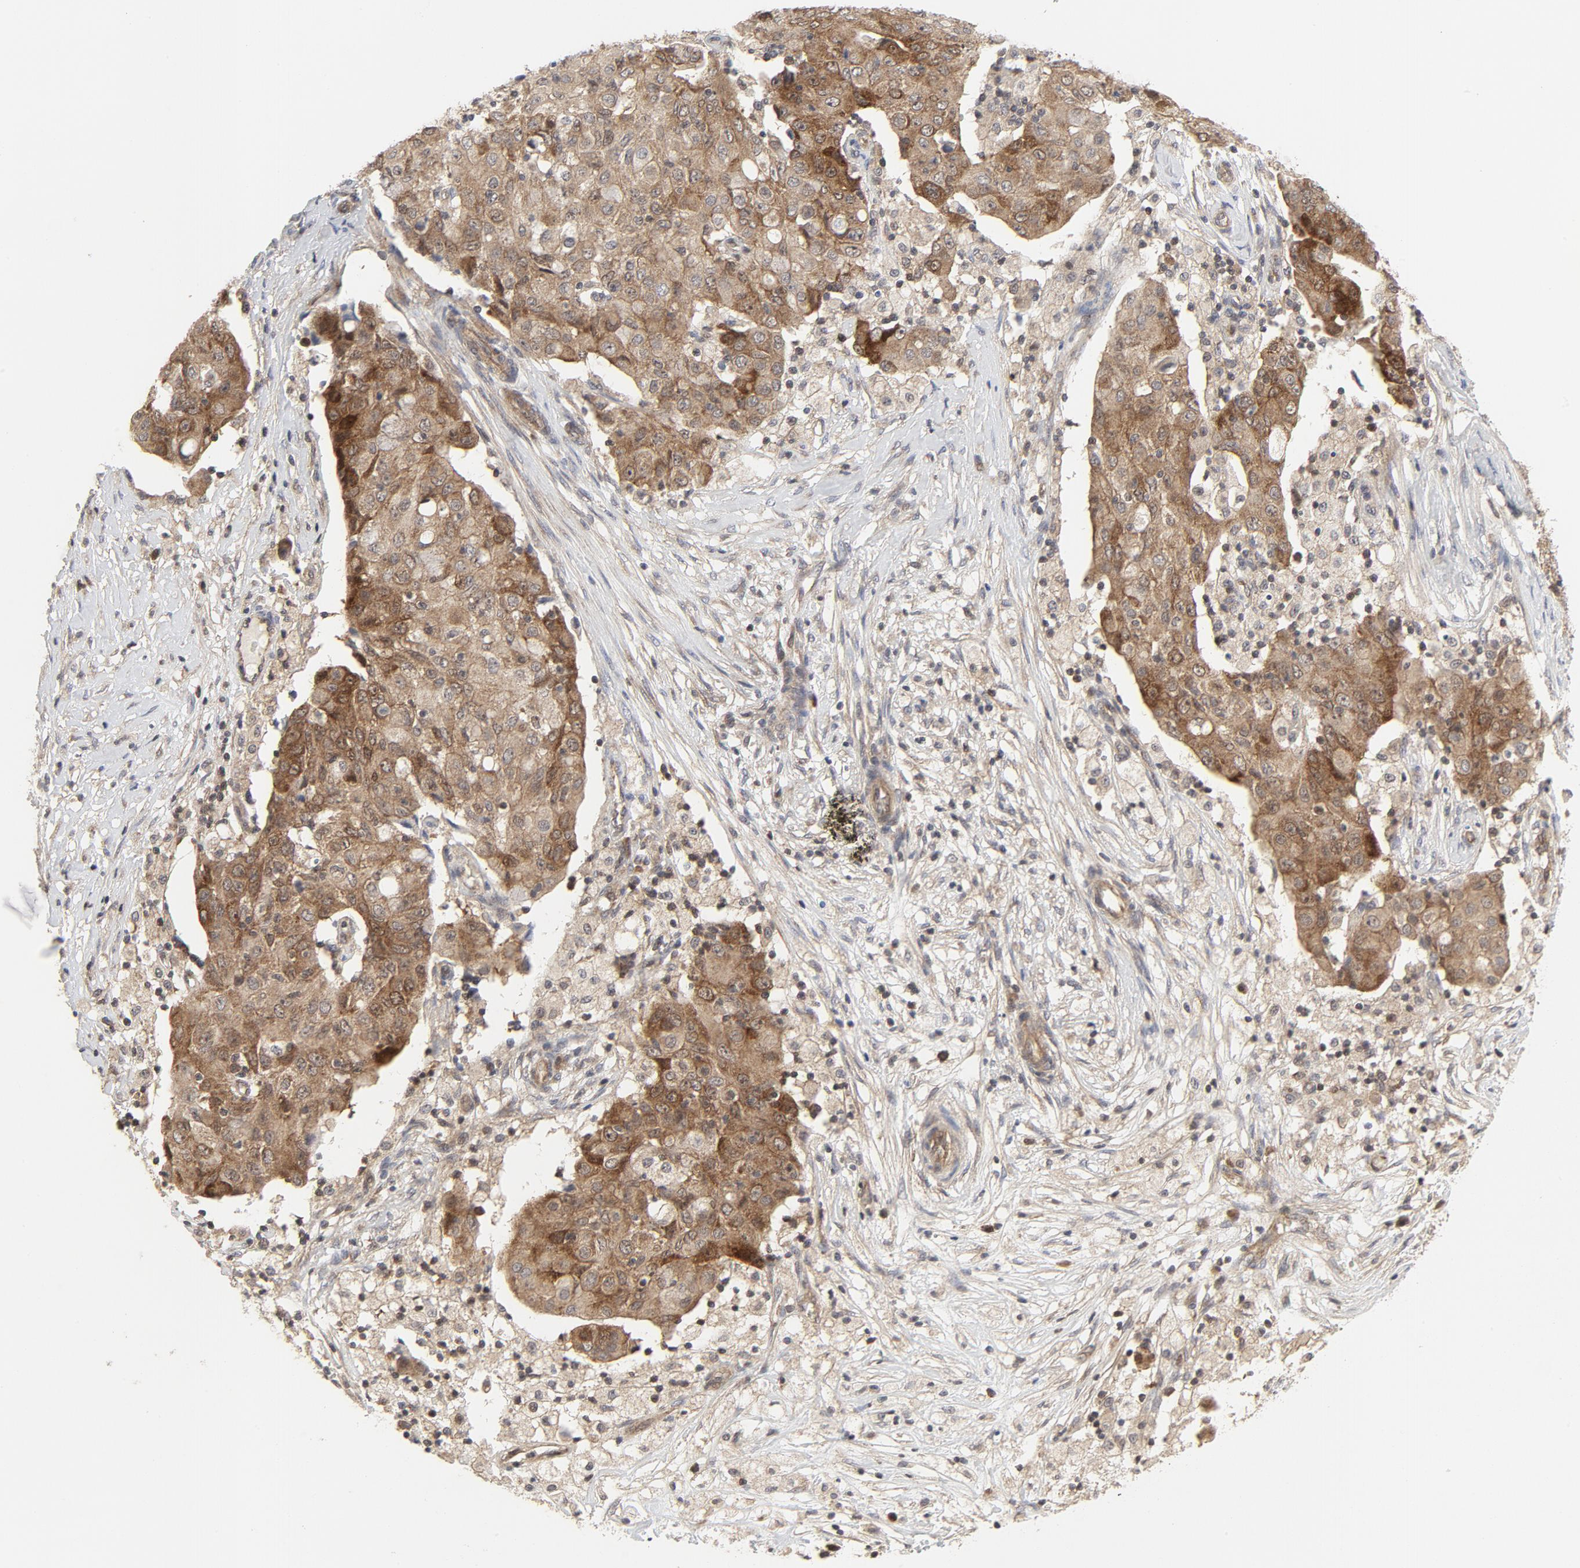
{"staining": {"intensity": "weak", "quantity": ">75%", "location": "cytoplasmic/membranous"}, "tissue": "ovarian cancer", "cell_type": "Tumor cells", "image_type": "cancer", "snomed": [{"axis": "morphology", "description": "Carcinoma, endometroid"}, {"axis": "topography", "description": "Ovary"}], "caption": "An immunohistochemistry (IHC) image of neoplastic tissue is shown. Protein staining in brown shows weak cytoplasmic/membranous positivity in ovarian endometroid carcinoma within tumor cells. The protein is shown in brown color, while the nuclei are stained blue.", "gene": "MAP2K7", "patient": {"sex": "female", "age": 42}}